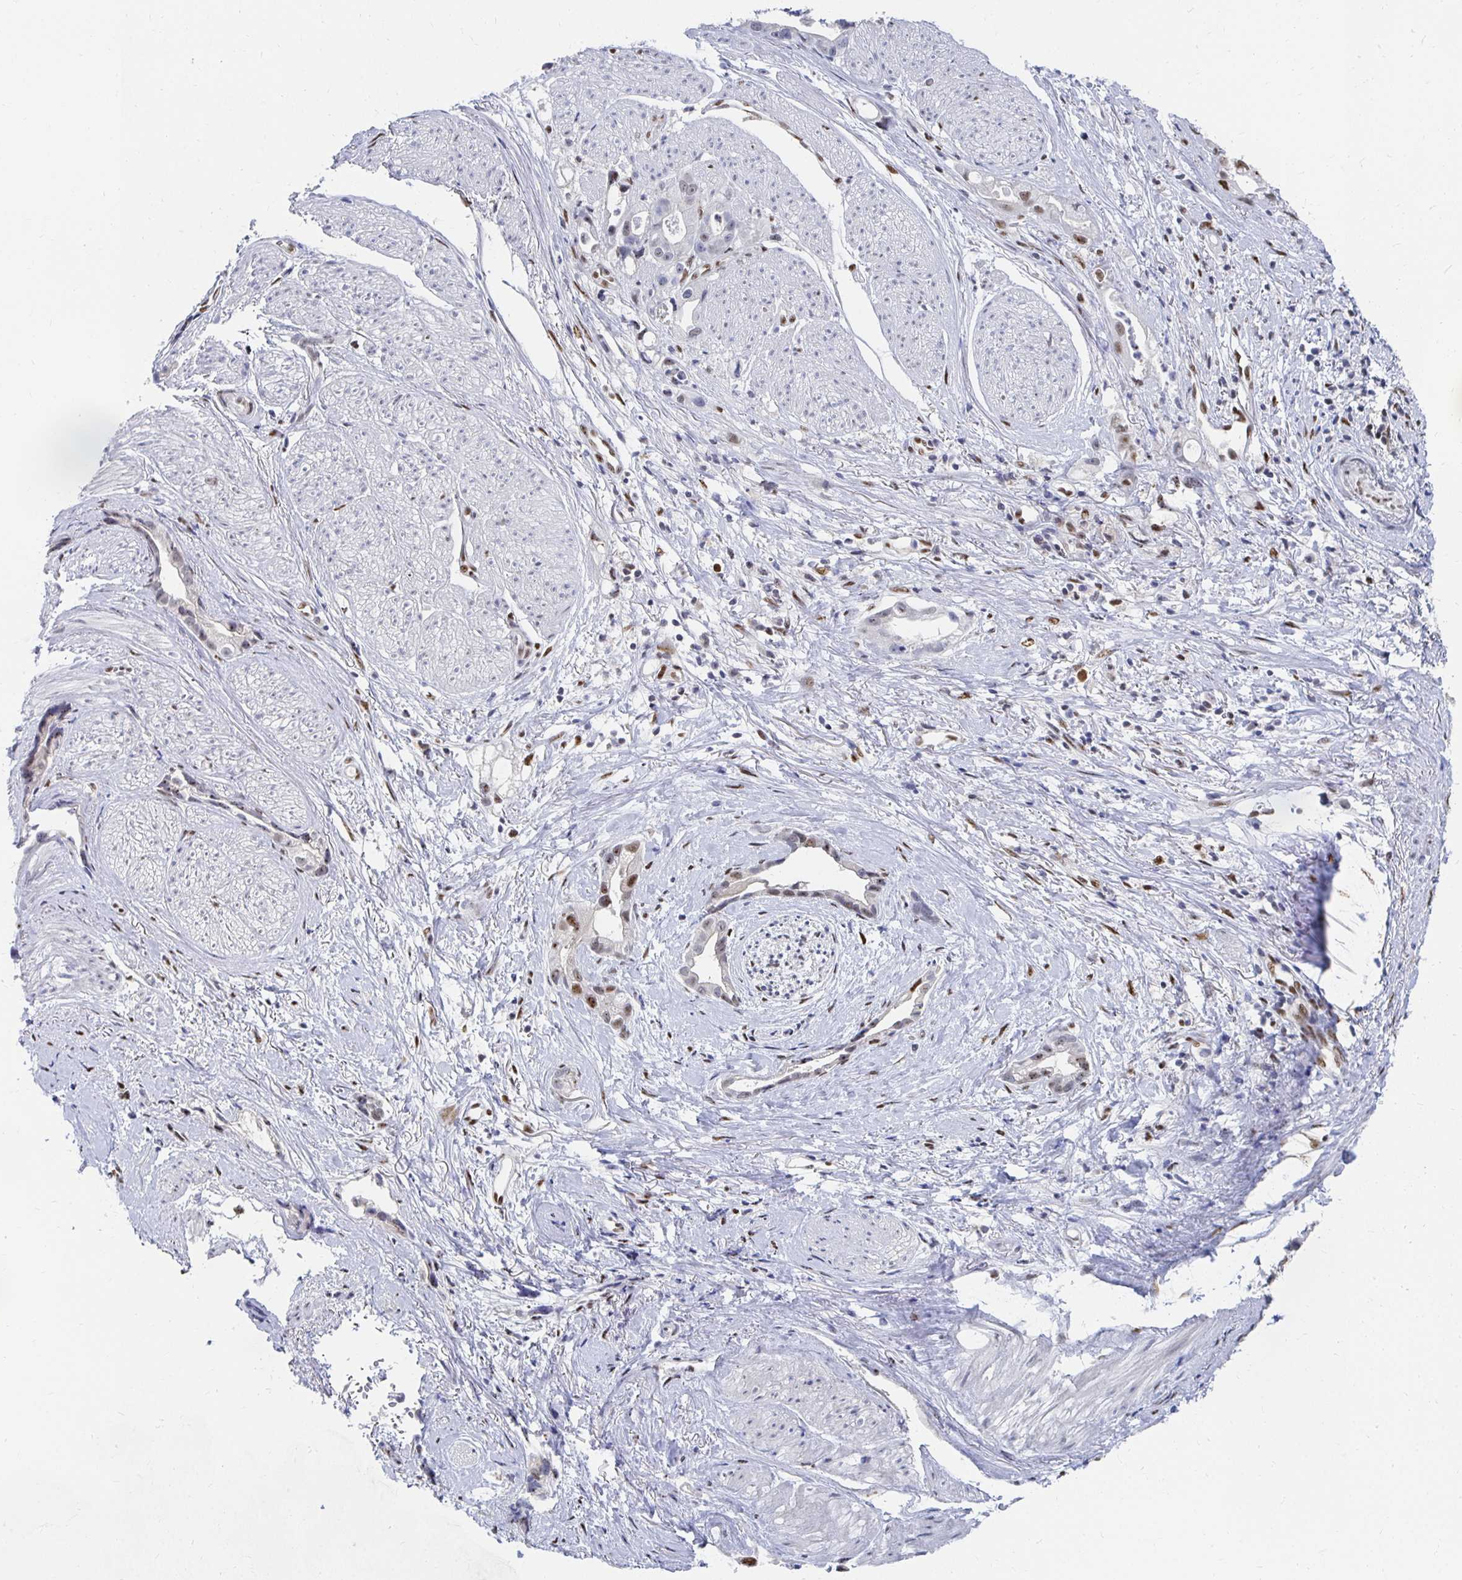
{"staining": {"intensity": "moderate", "quantity": "25%-75%", "location": "nuclear"}, "tissue": "stomach cancer", "cell_type": "Tumor cells", "image_type": "cancer", "snomed": [{"axis": "morphology", "description": "Adenocarcinoma, NOS"}, {"axis": "topography", "description": "Stomach"}], "caption": "A brown stain highlights moderate nuclear expression of a protein in human adenocarcinoma (stomach) tumor cells. (brown staining indicates protein expression, while blue staining denotes nuclei).", "gene": "CLIC3", "patient": {"sex": "male", "age": 55}}